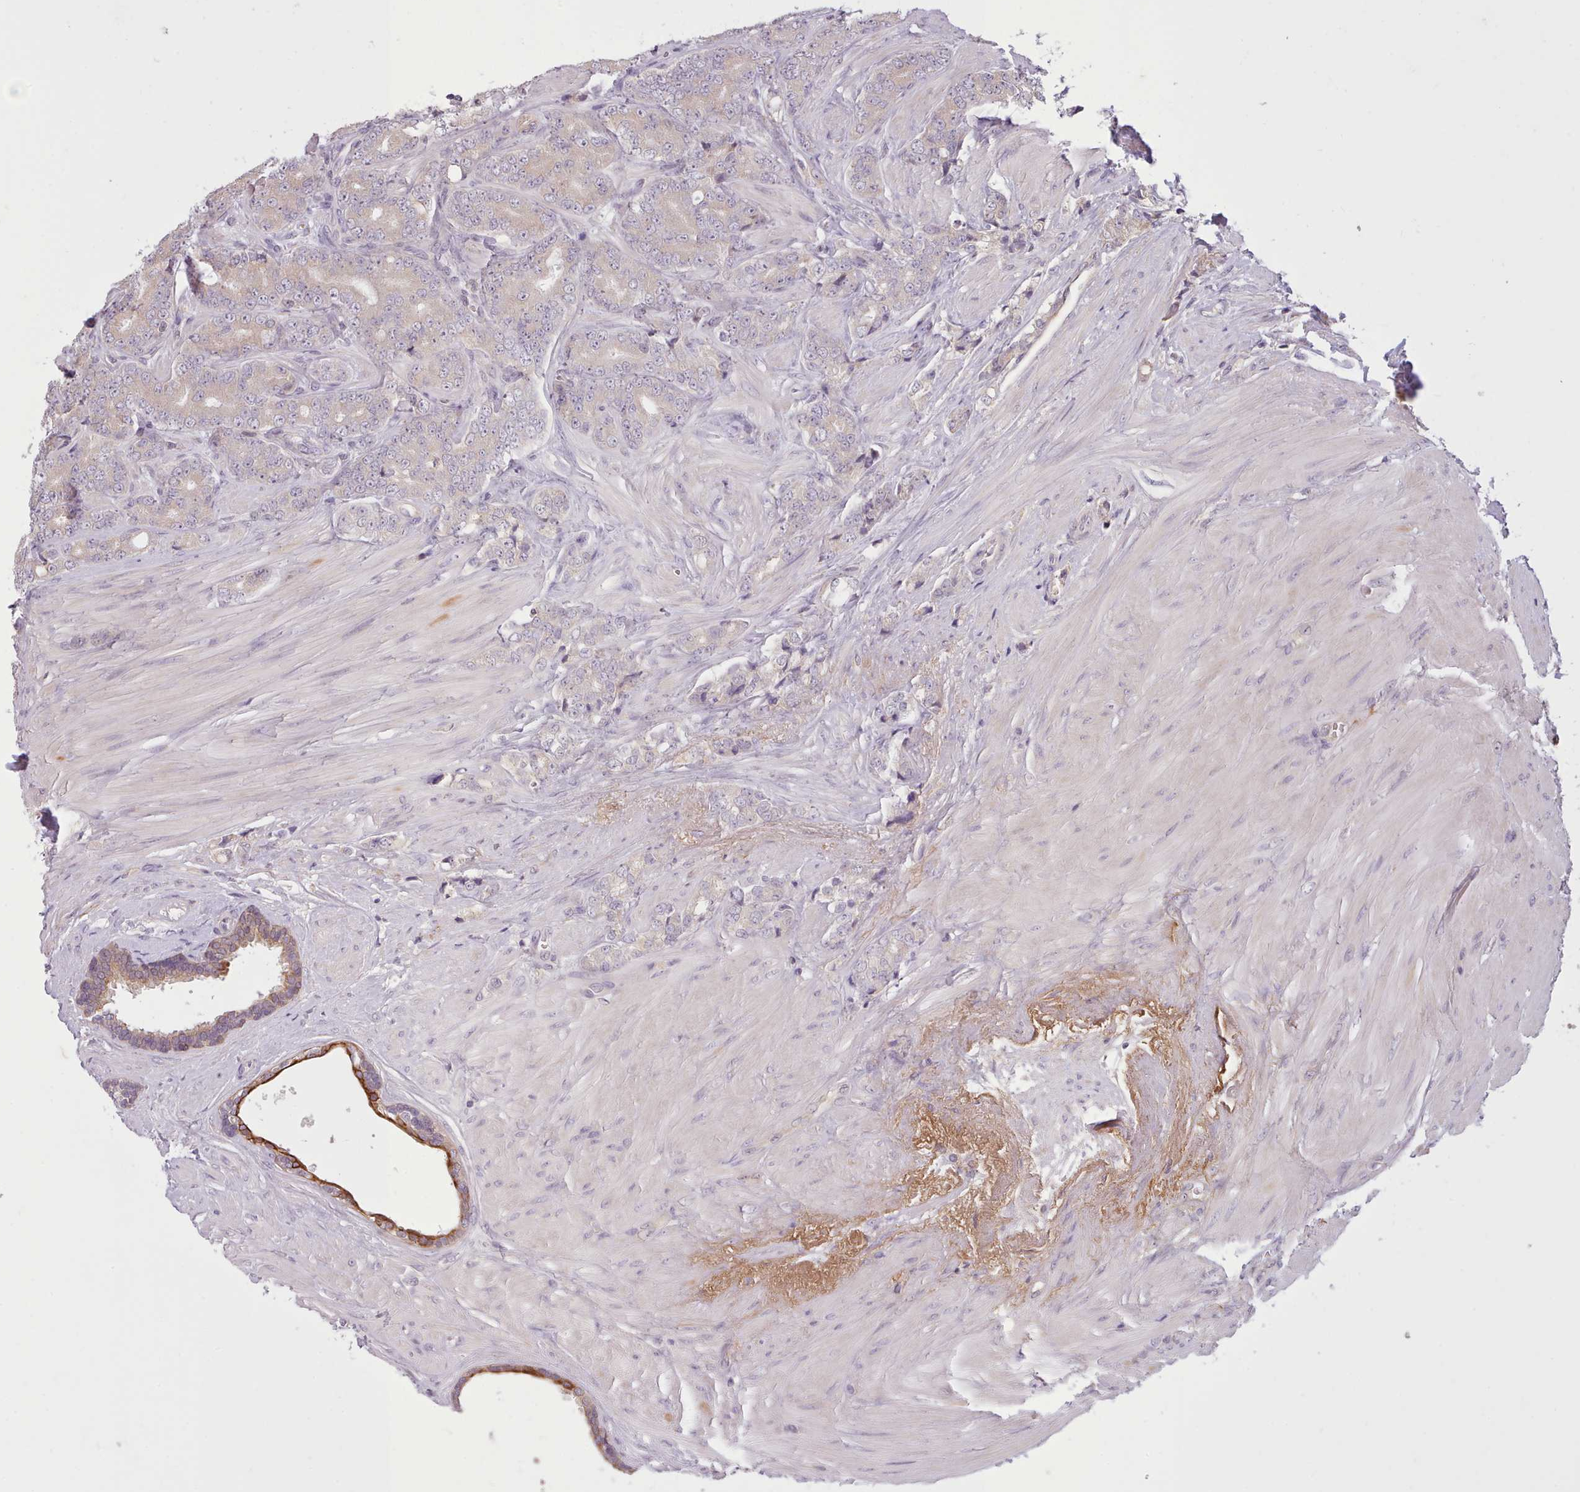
{"staining": {"intensity": "weak", "quantity": "<25%", "location": "cytoplasmic/membranous"}, "tissue": "prostate cancer", "cell_type": "Tumor cells", "image_type": "cancer", "snomed": [{"axis": "morphology", "description": "Adenocarcinoma, High grade"}, {"axis": "topography", "description": "Prostate"}], "caption": "Immunohistochemistry histopathology image of neoplastic tissue: adenocarcinoma (high-grade) (prostate) stained with DAB reveals no significant protein positivity in tumor cells.", "gene": "NMRK1", "patient": {"sex": "male", "age": 62}}